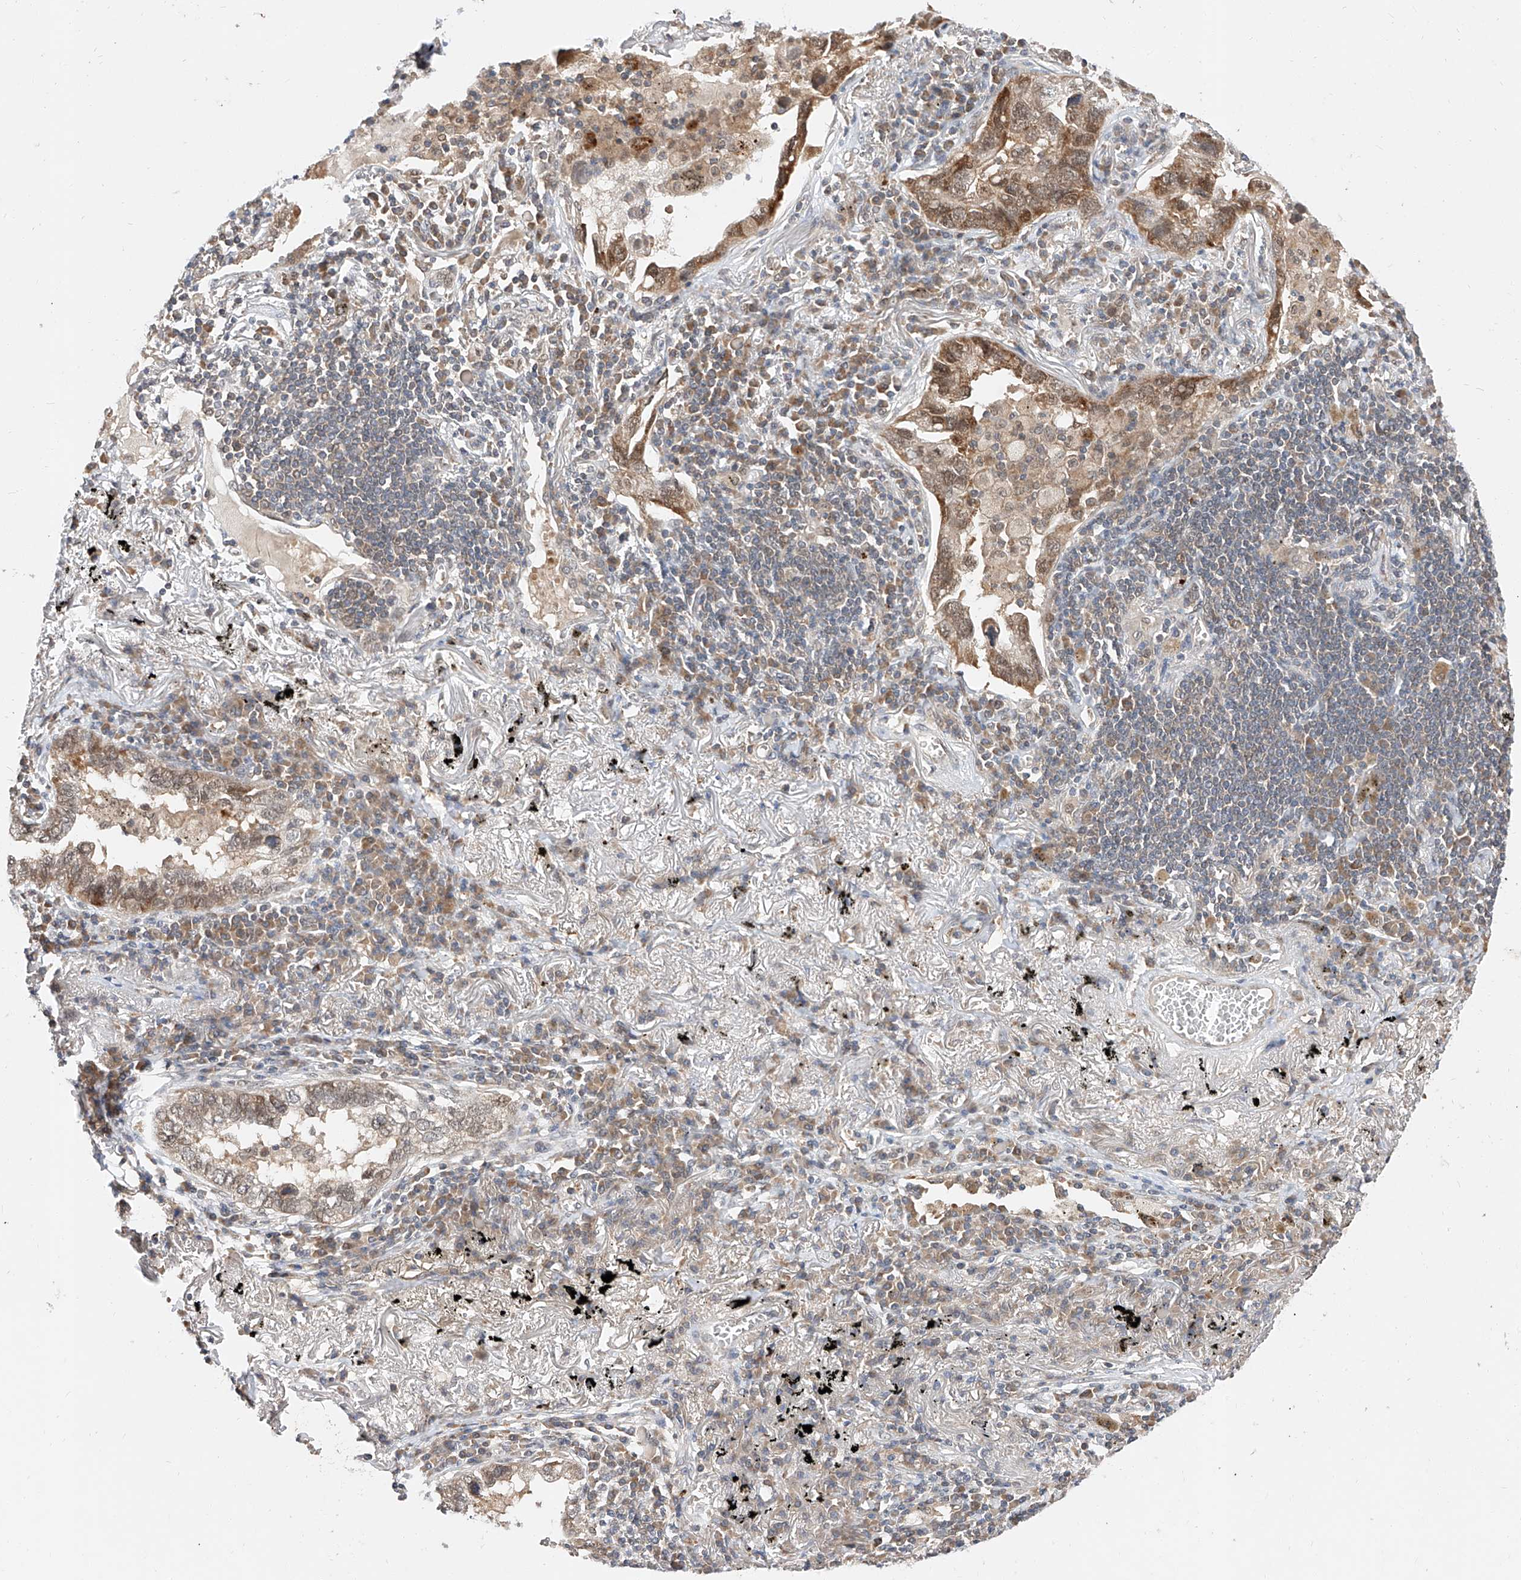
{"staining": {"intensity": "moderate", "quantity": ">75%", "location": "cytoplasmic/membranous"}, "tissue": "lung cancer", "cell_type": "Tumor cells", "image_type": "cancer", "snomed": [{"axis": "morphology", "description": "Adenocarcinoma, NOS"}, {"axis": "topography", "description": "Lung"}], "caption": "Brown immunohistochemical staining in lung cancer displays moderate cytoplasmic/membranous positivity in approximately >75% of tumor cells. The protein of interest is shown in brown color, while the nuclei are stained blue.", "gene": "DIRAS3", "patient": {"sex": "male", "age": 65}}